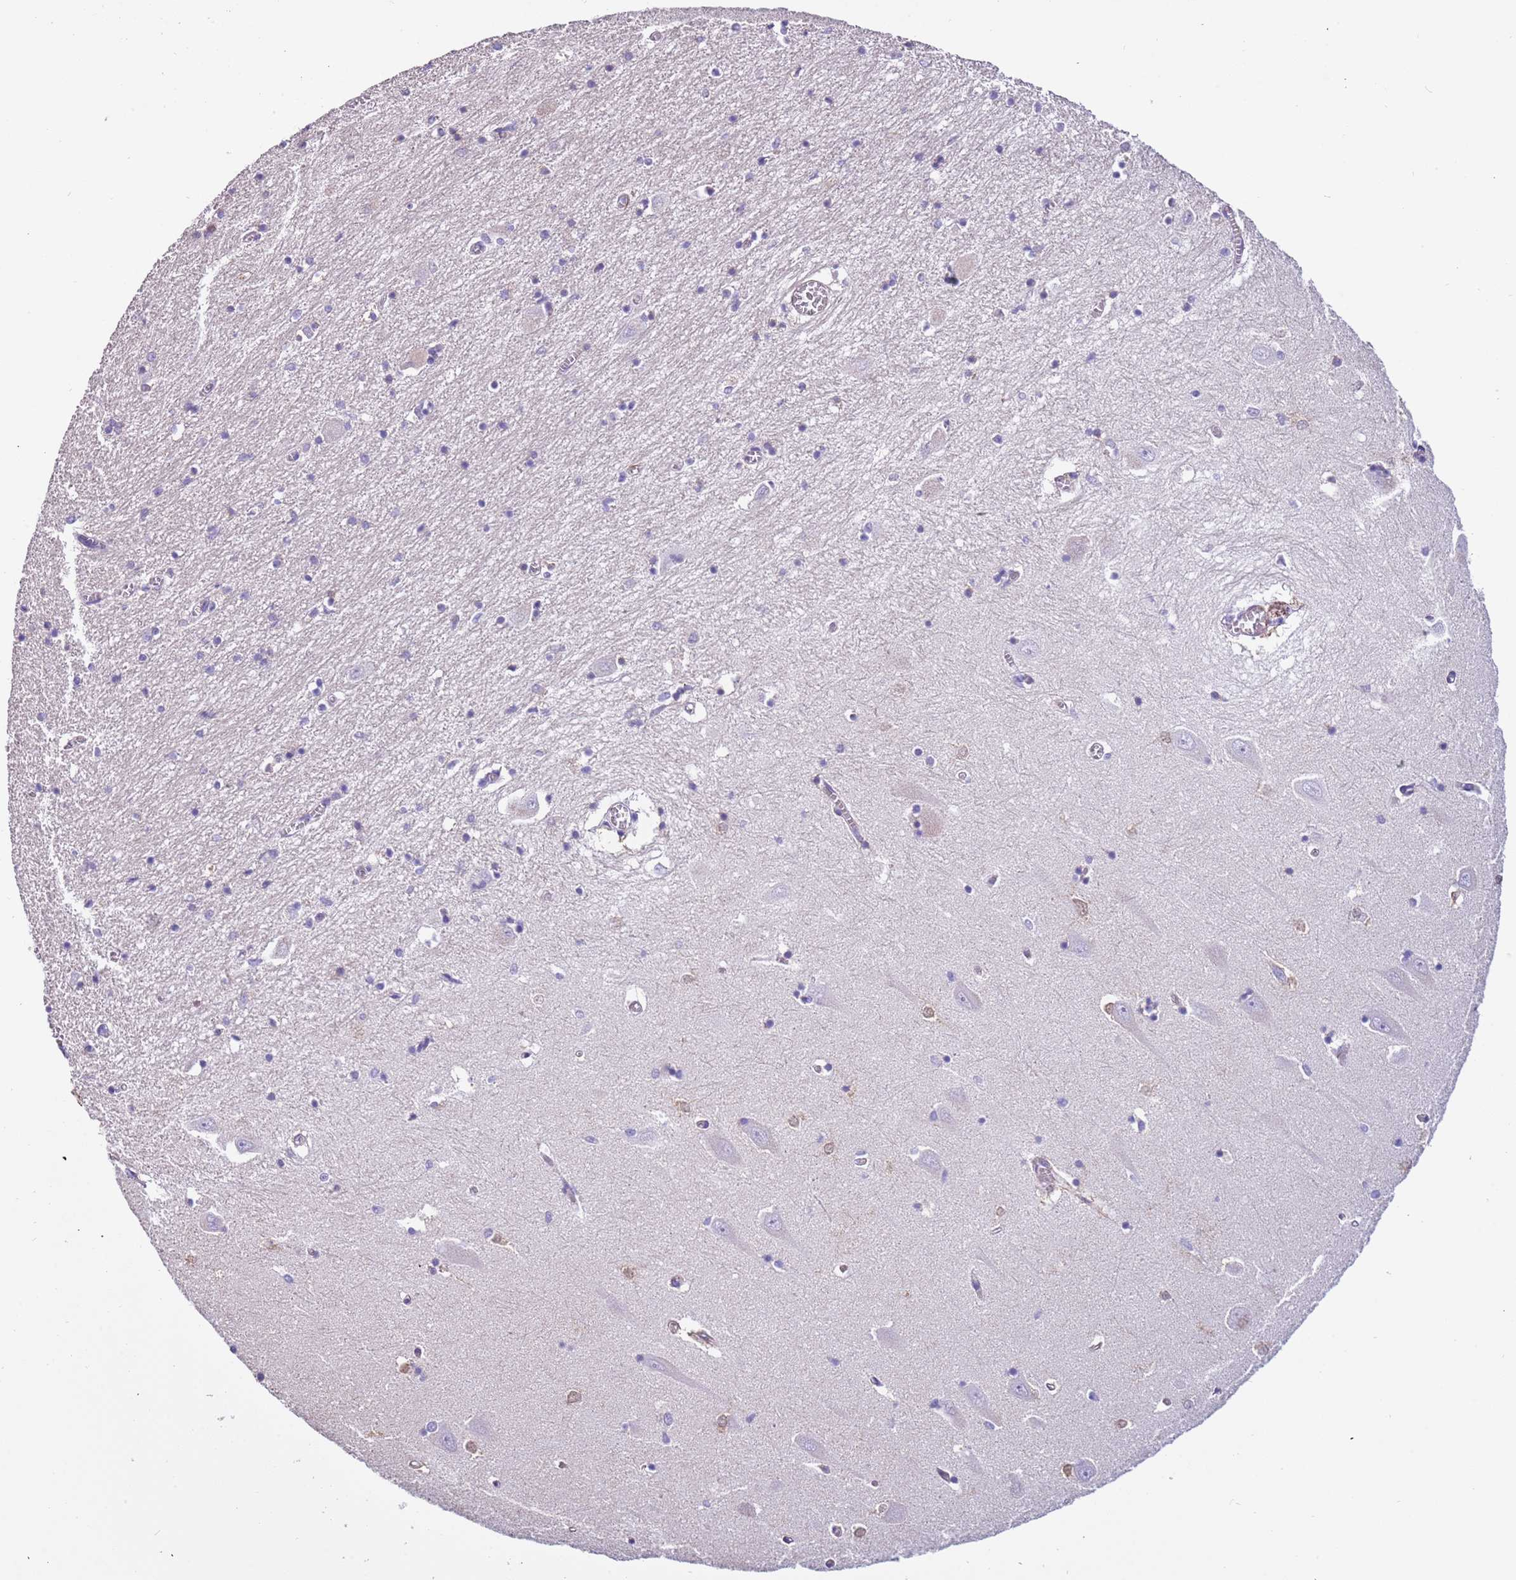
{"staining": {"intensity": "moderate", "quantity": "<25%", "location": "cytoplasmic/membranous"}, "tissue": "hippocampus", "cell_type": "Glial cells", "image_type": "normal", "snomed": [{"axis": "morphology", "description": "Normal tissue, NOS"}, {"axis": "topography", "description": "Hippocampus"}], "caption": "The immunohistochemical stain highlights moderate cytoplasmic/membranous positivity in glial cells of unremarkable hippocampus.", "gene": "PCGF2", "patient": {"sex": "male", "age": 70}}